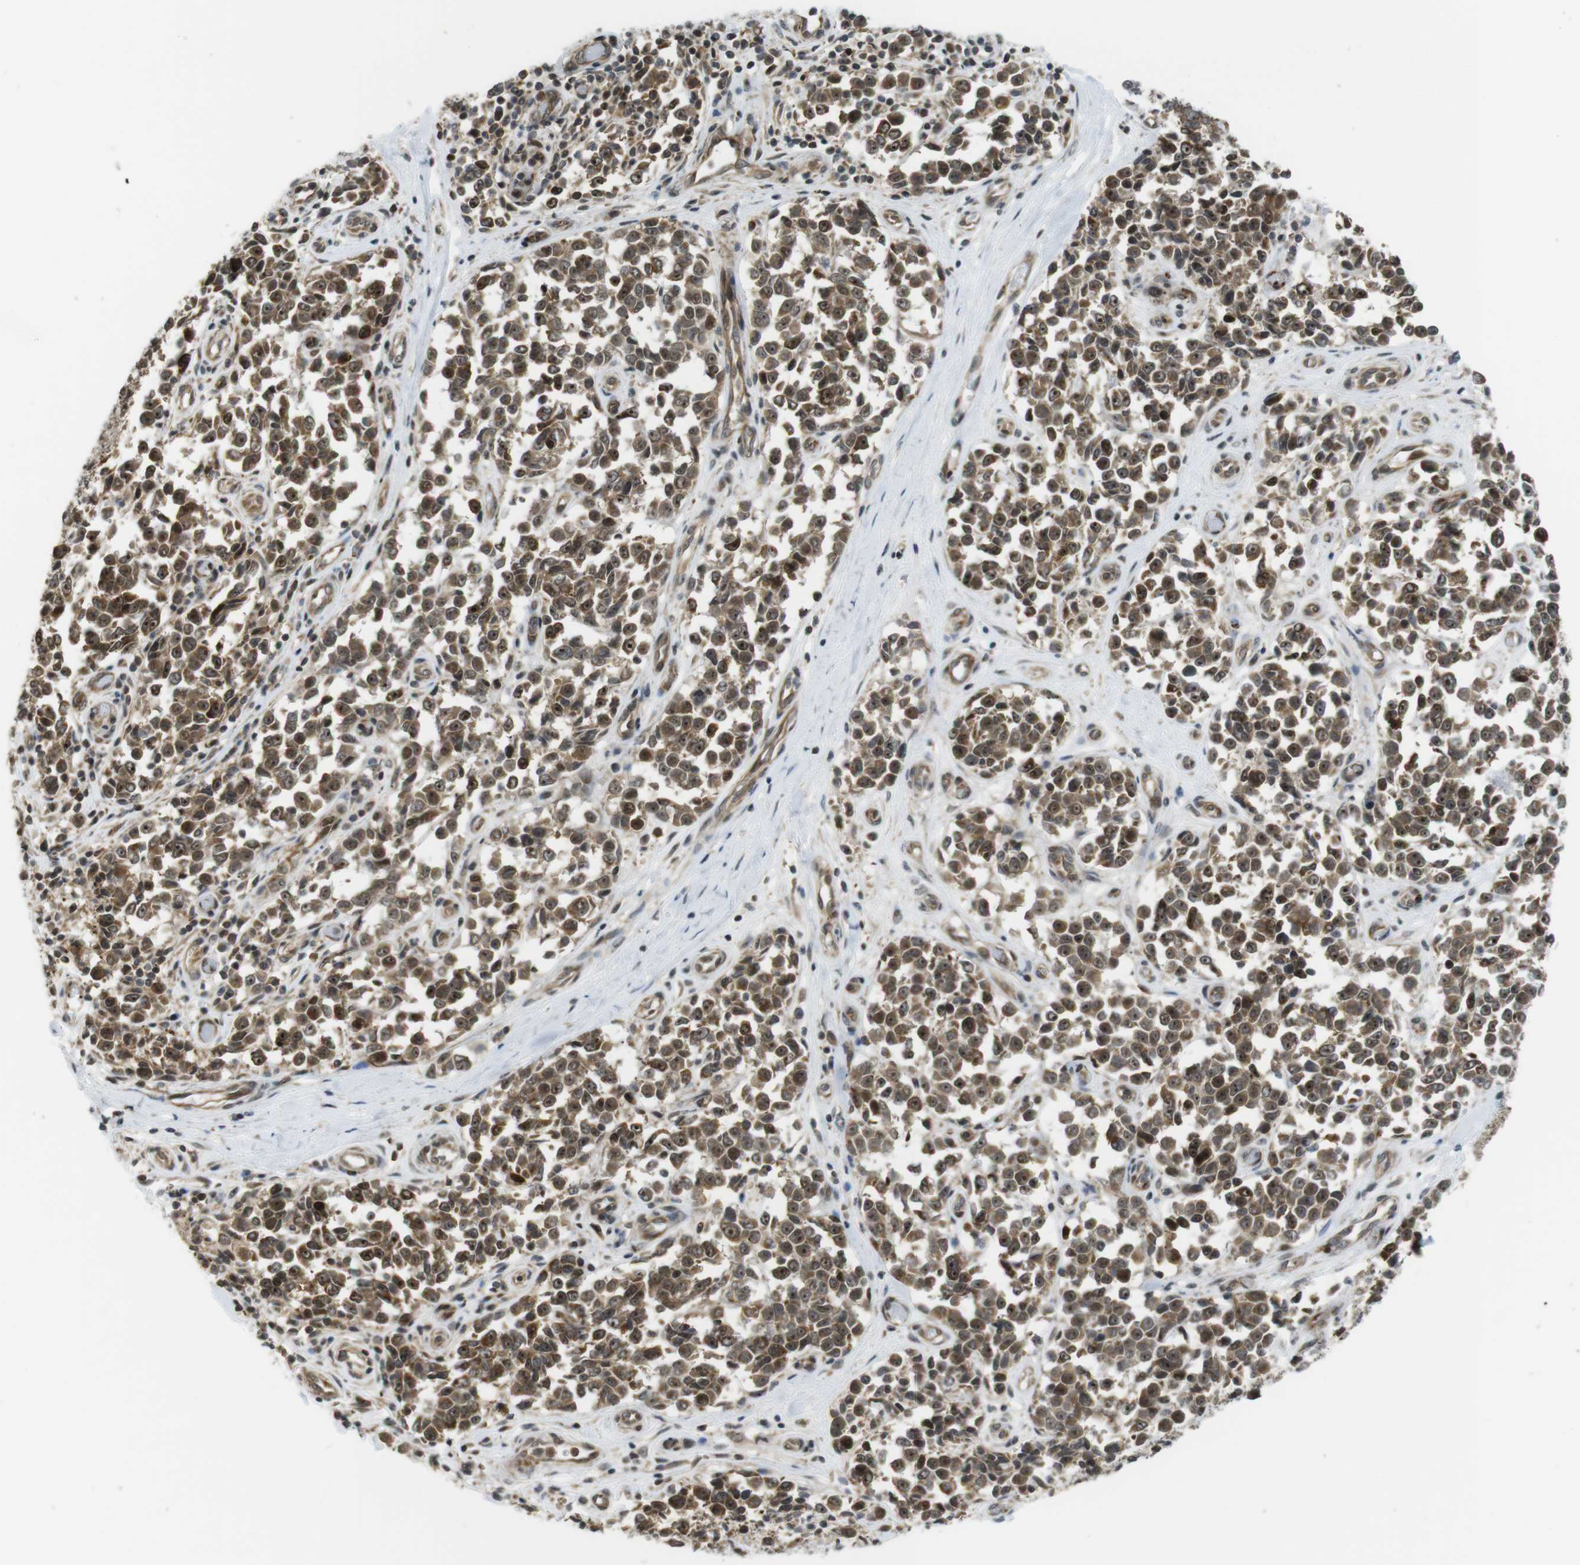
{"staining": {"intensity": "strong", "quantity": ">75%", "location": "cytoplasmic/membranous"}, "tissue": "melanoma", "cell_type": "Tumor cells", "image_type": "cancer", "snomed": [{"axis": "morphology", "description": "Malignant melanoma, NOS"}, {"axis": "topography", "description": "Skin"}], "caption": "DAB immunohistochemical staining of human malignant melanoma shows strong cytoplasmic/membranous protein positivity in about >75% of tumor cells.", "gene": "CC2D1A", "patient": {"sex": "female", "age": 64}}